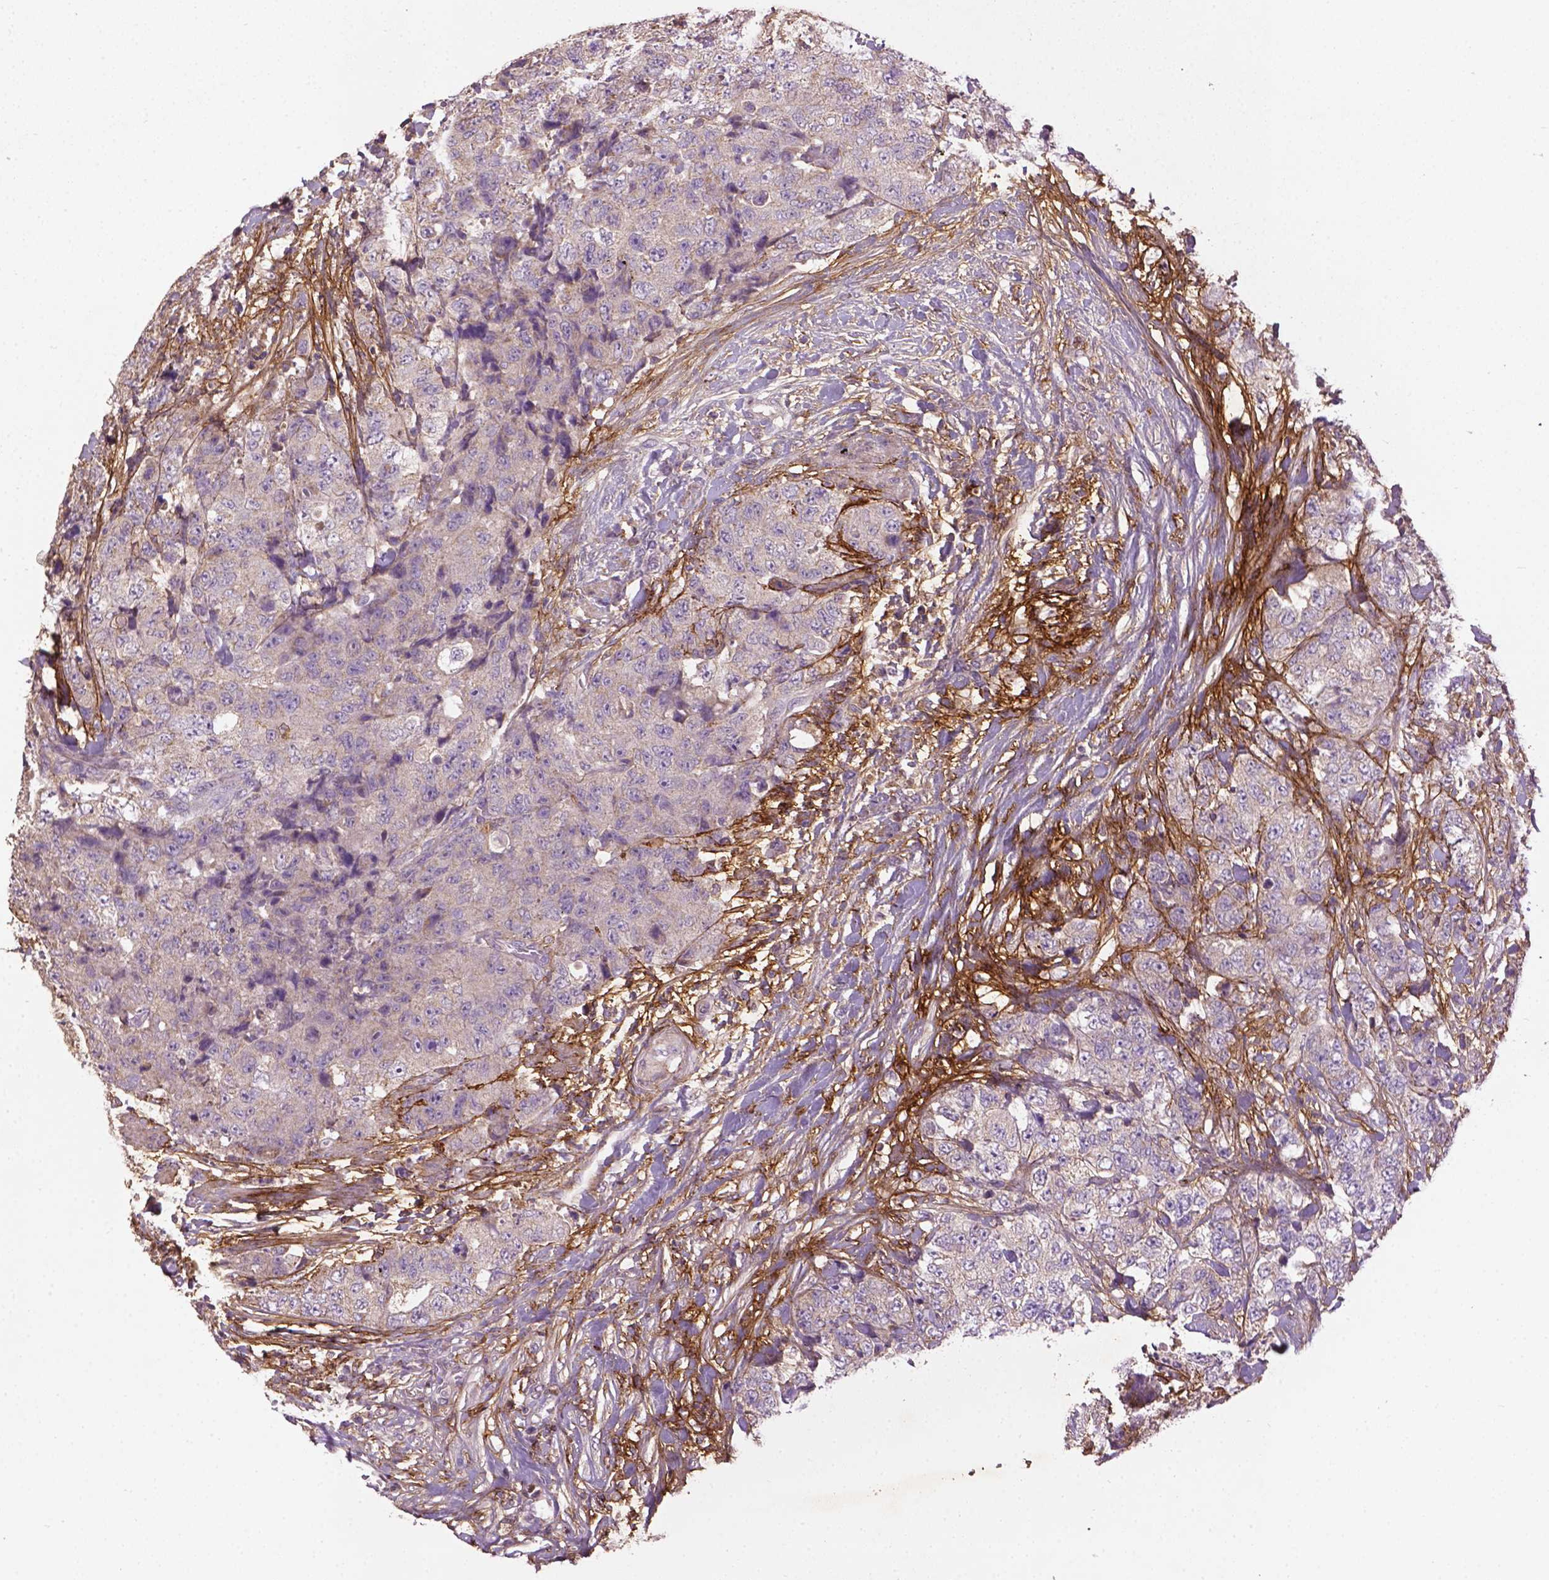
{"staining": {"intensity": "negative", "quantity": "none", "location": "none"}, "tissue": "urothelial cancer", "cell_type": "Tumor cells", "image_type": "cancer", "snomed": [{"axis": "morphology", "description": "Urothelial carcinoma, High grade"}, {"axis": "topography", "description": "Urinary bladder"}], "caption": "This is an immunohistochemistry photomicrograph of urothelial carcinoma (high-grade). There is no expression in tumor cells.", "gene": "LRRC3C", "patient": {"sex": "female", "age": 78}}